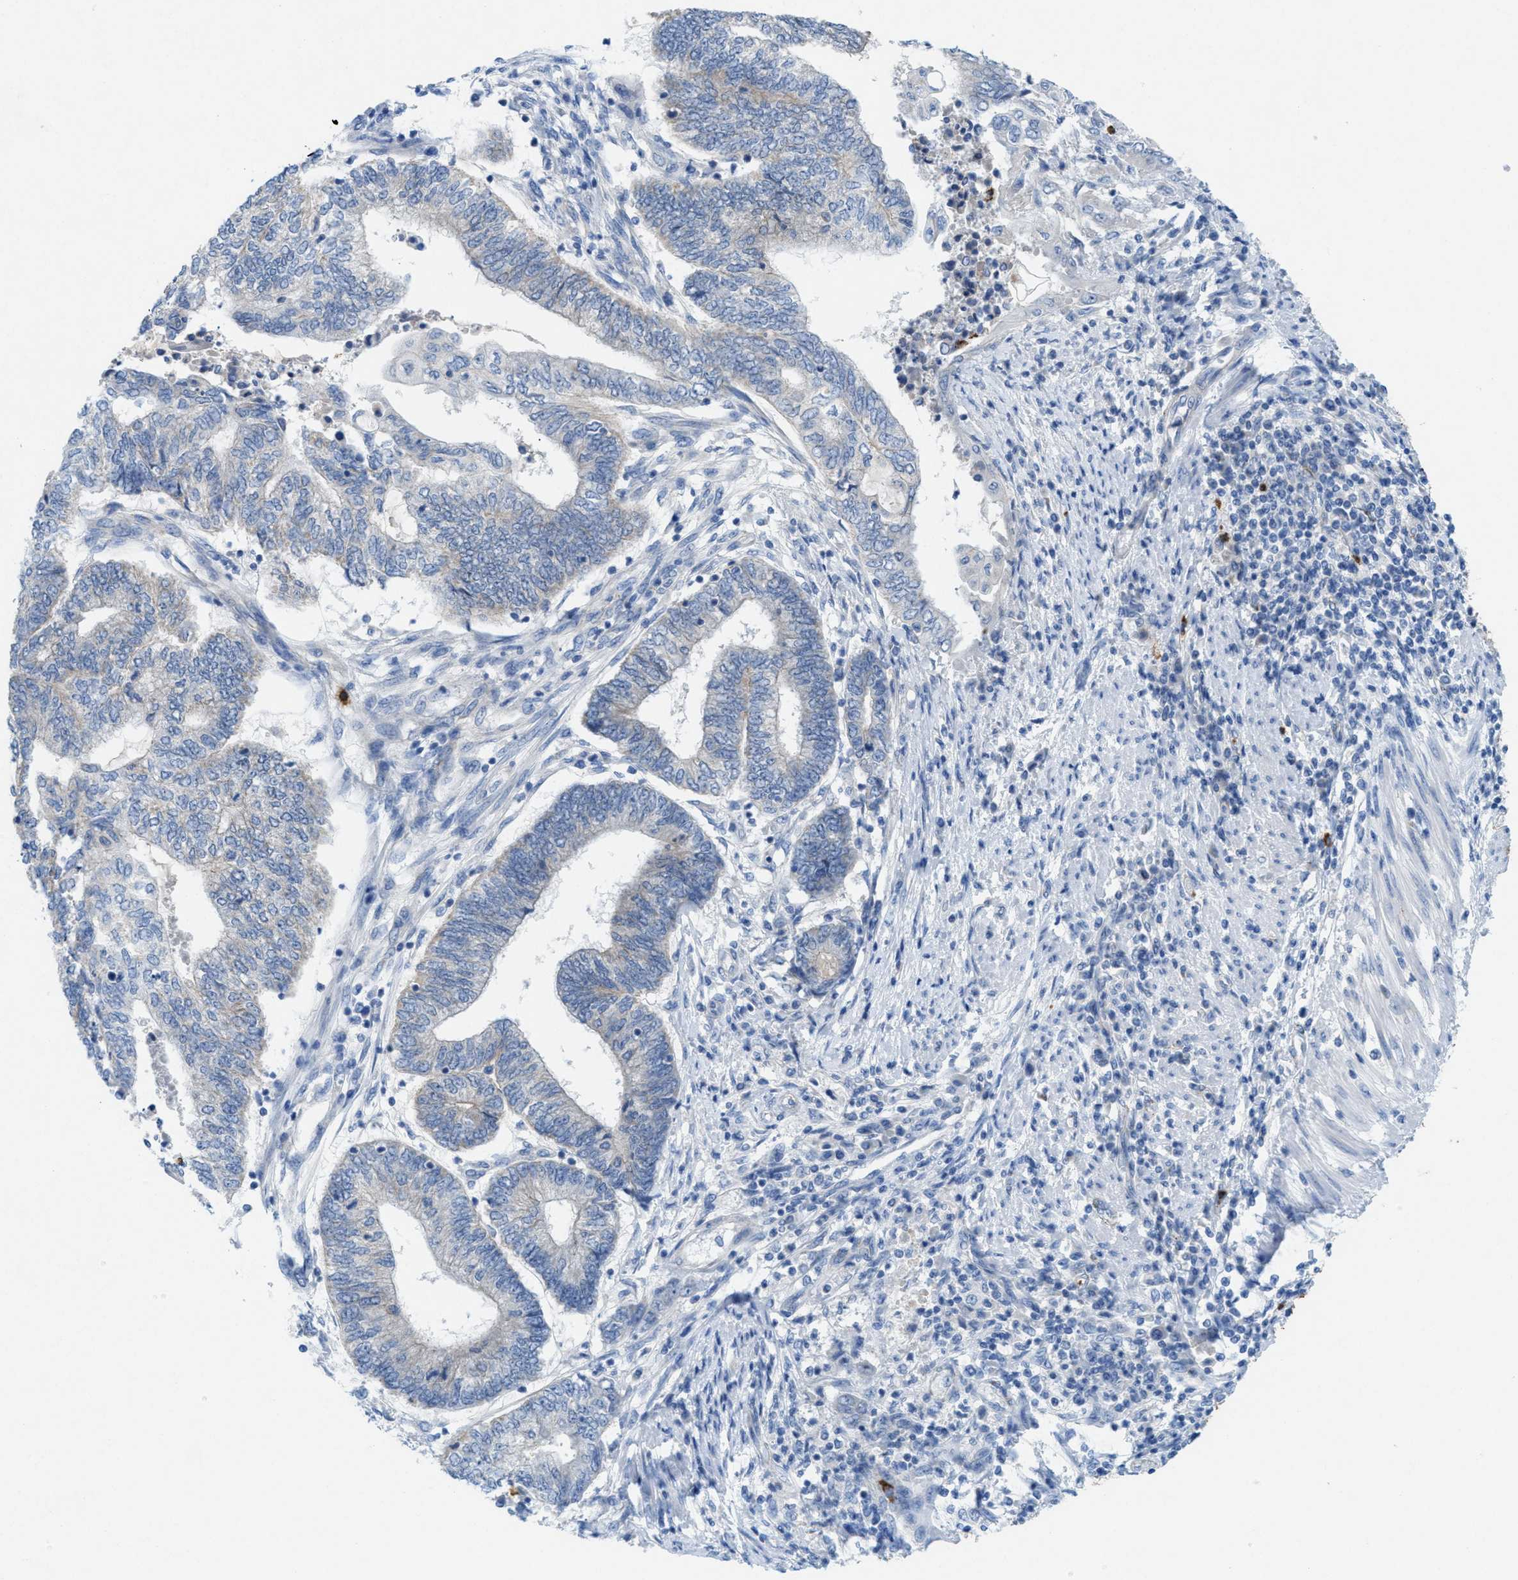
{"staining": {"intensity": "negative", "quantity": "none", "location": "none"}, "tissue": "endometrial cancer", "cell_type": "Tumor cells", "image_type": "cancer", "snomed": [{"axis": "morphology", "description": "Adenocarcinoma, NOS"}, {"axis": "topography", "description": "Uterus"}, {"axis": "topography", "description": "Endometrium"}], "caption": "This is an immunohistochemistry (IHC) histopathology image of endometrial cancer. There is no staining in tumor cells.", "gene": "CMTM1", "patient": {"sex": "female", "age": 70}}